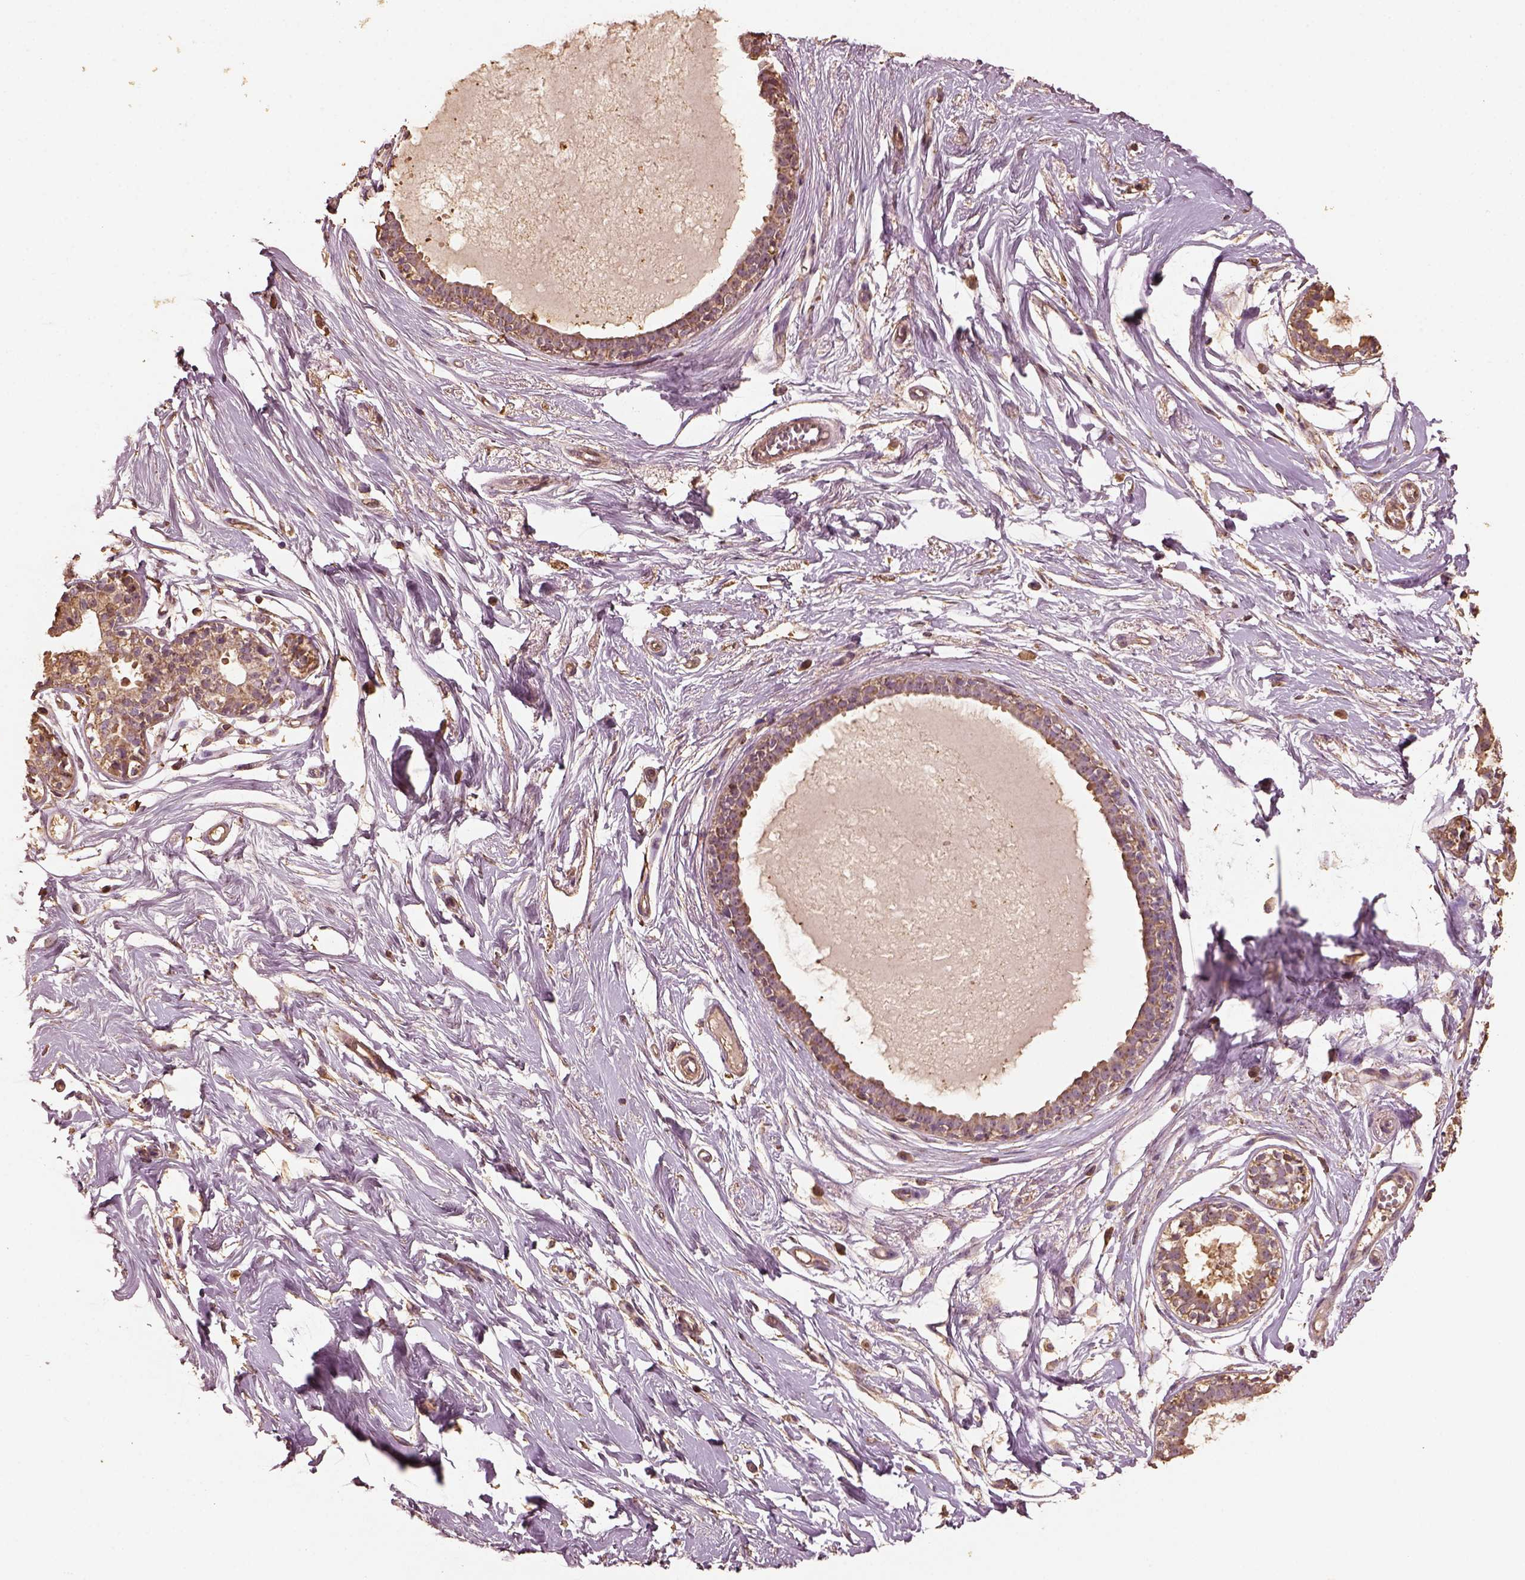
{"staining": {"intensity": "weak", "quantity": "<25%", "location": "cytoplasmic/membranous"}, "tissue": "breast", "cell_type": "Adipocytes", "image_type": "normal", "snomed": [{"axis": "morphology", "description": "Normal tissue, NOS"}, {"axis": "topography", "description": "Breast"}], "caption": "Immunohistochemistry photomicrograph of benign breast: breast stained with DAB (3,3'-diaminobenzidine) exhibits no significant protein staining in adipocytes. Brightfield microscopy of IHC stained with DAB (3,3'-diaminobenzidine) (brown) and hematoxylin (blue), captured at high magnification.", "gene": "PTGES2", "patient": {"sex": "female", "age": 49}}